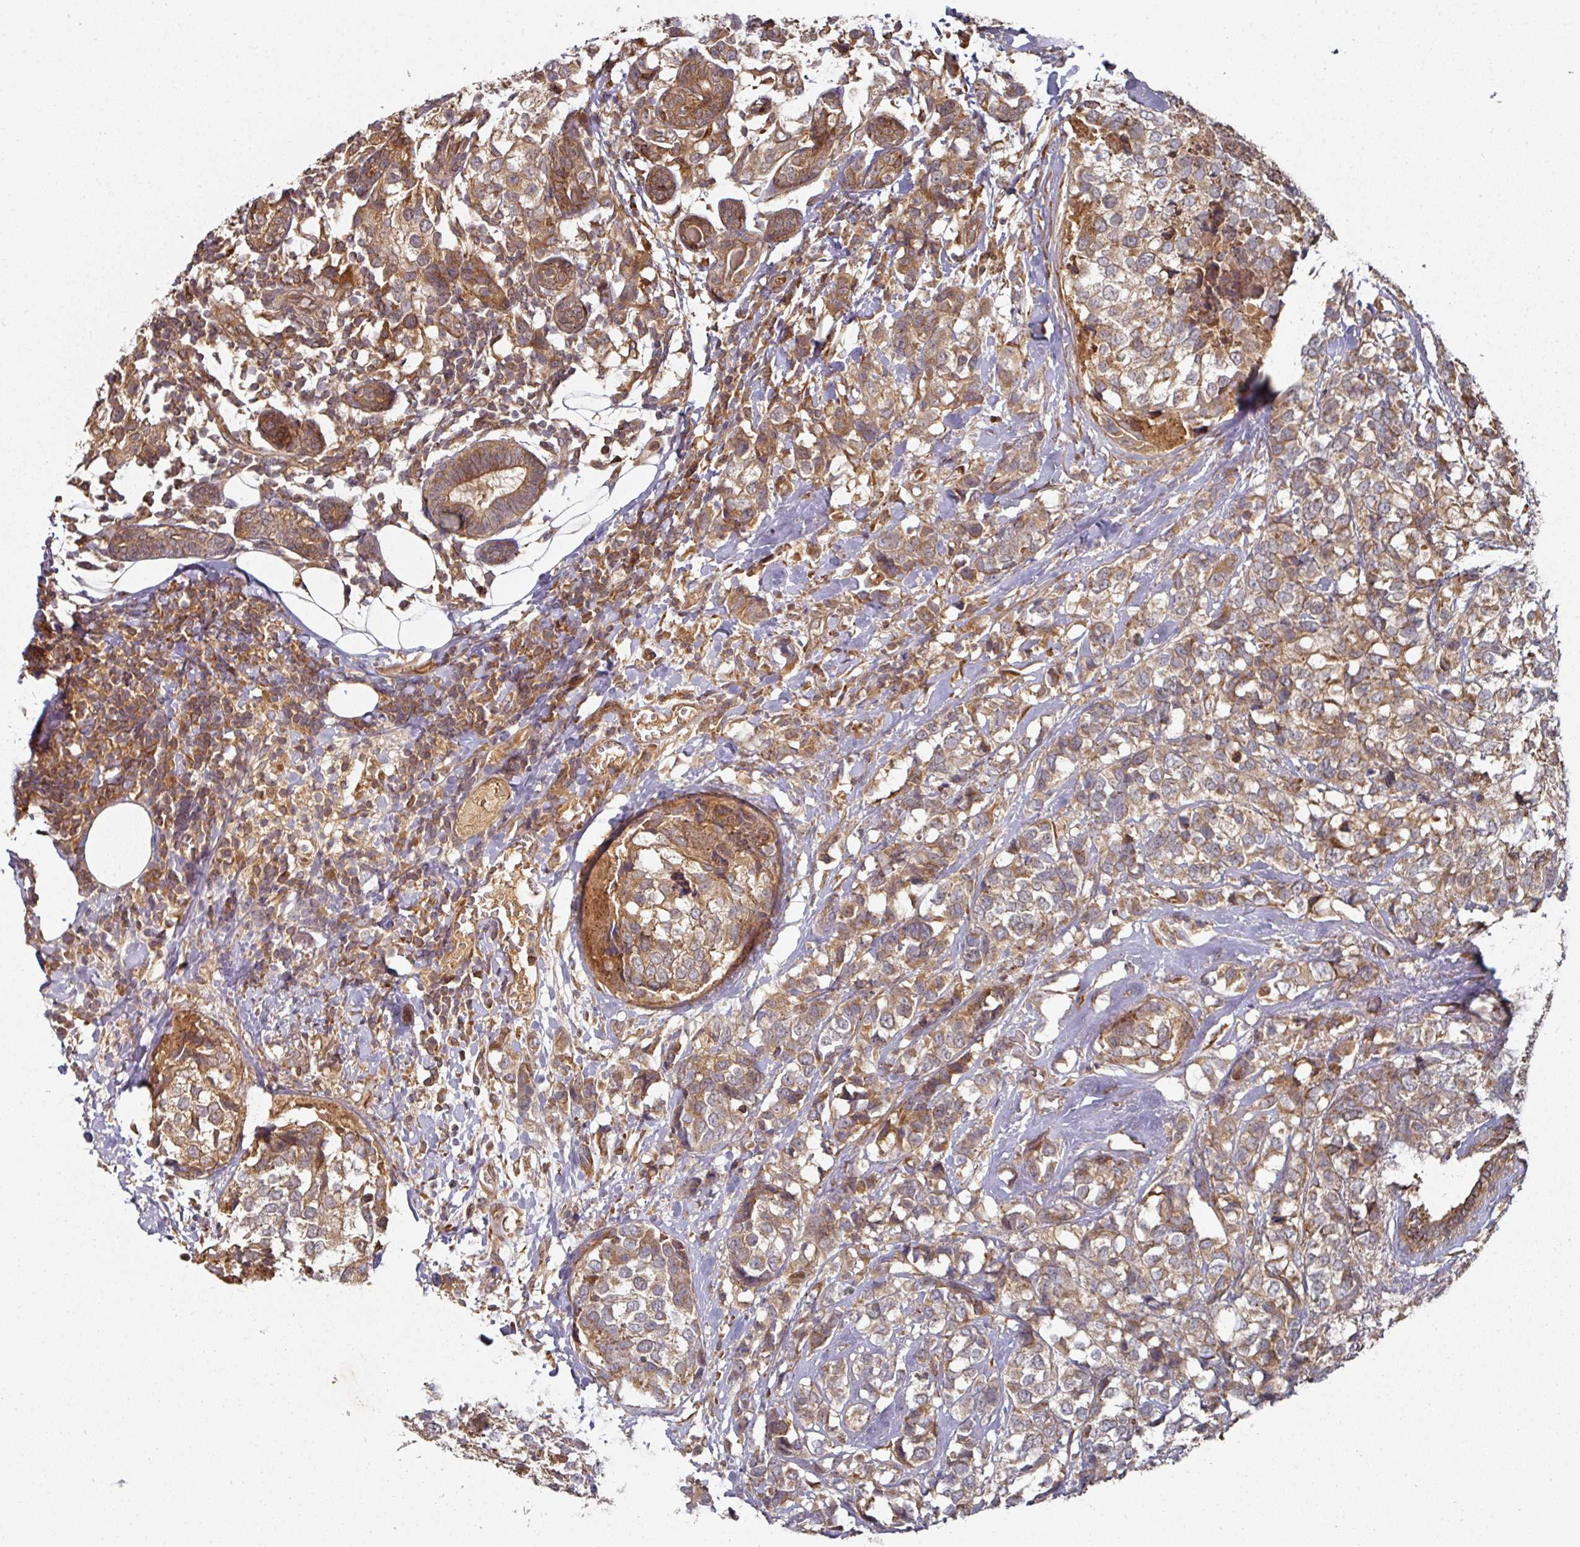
{"staining": {"intensity": "moderate", "quantity": ">75%", "location": "cytoplasmic/membranous"}, "tissue": "breast cancer", "cell_type": "Tumor cells", "image_type": "cancer", "snomed": [{"axis": "morphology", "description": "Lobular carcinoma"}, {"axis": "topography", "description": "Breast"}], "caption": "Moderate cytoplasmic/membranous expression for a protein is seen in about >75% of tumor cells of breast lobular carcinoma using immunohistochemistry.", "gene": "CEP95", "patient": {"sex": "female", "age": 59}}